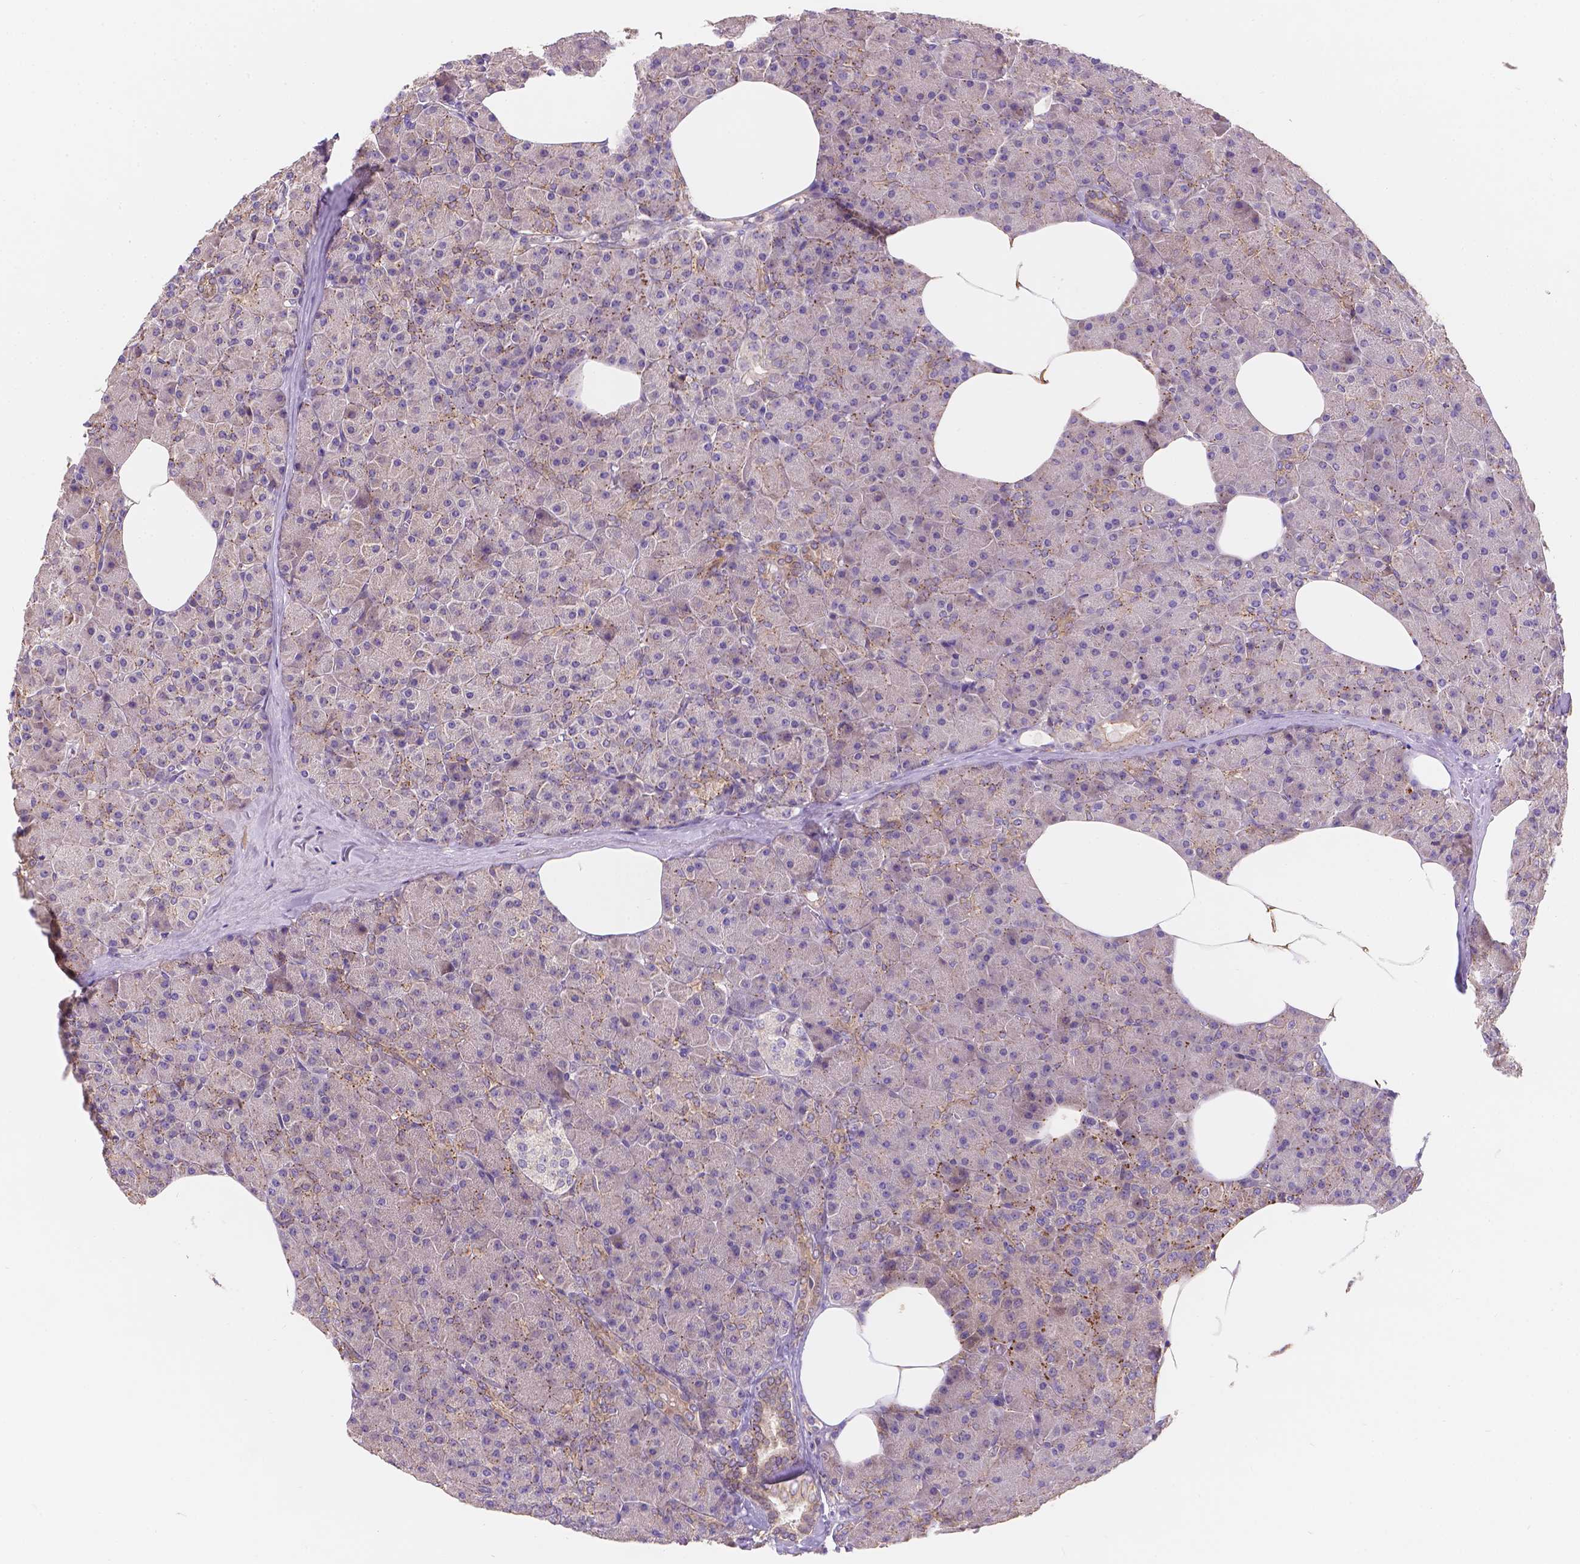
{"staining": {"intensity": "moderate", "quantity": "25%-75%", "location": "cytoplasmic/membranous"}, "tissue": "pancreas", "cell_type": "Exocrine glandular cells", "image_type": "normal", "snomed": [{"axis": "morphology", "description": "Normal tissue, NOS"}, {"axis": "topography", "description": "Pancreas"}], "caption": "Pancreas stained with immunohistochemistry (IHC) shows moderate cytoplasmic/membranous positivity in about 25%-75% of exocrine glandular cells. (Stains: DAB in brown, nuclei in blue, Microscopy: brightfield microscopy at high magnification).", "gene": "CDK10", "patient": {"sex": "female", "age": 45}}